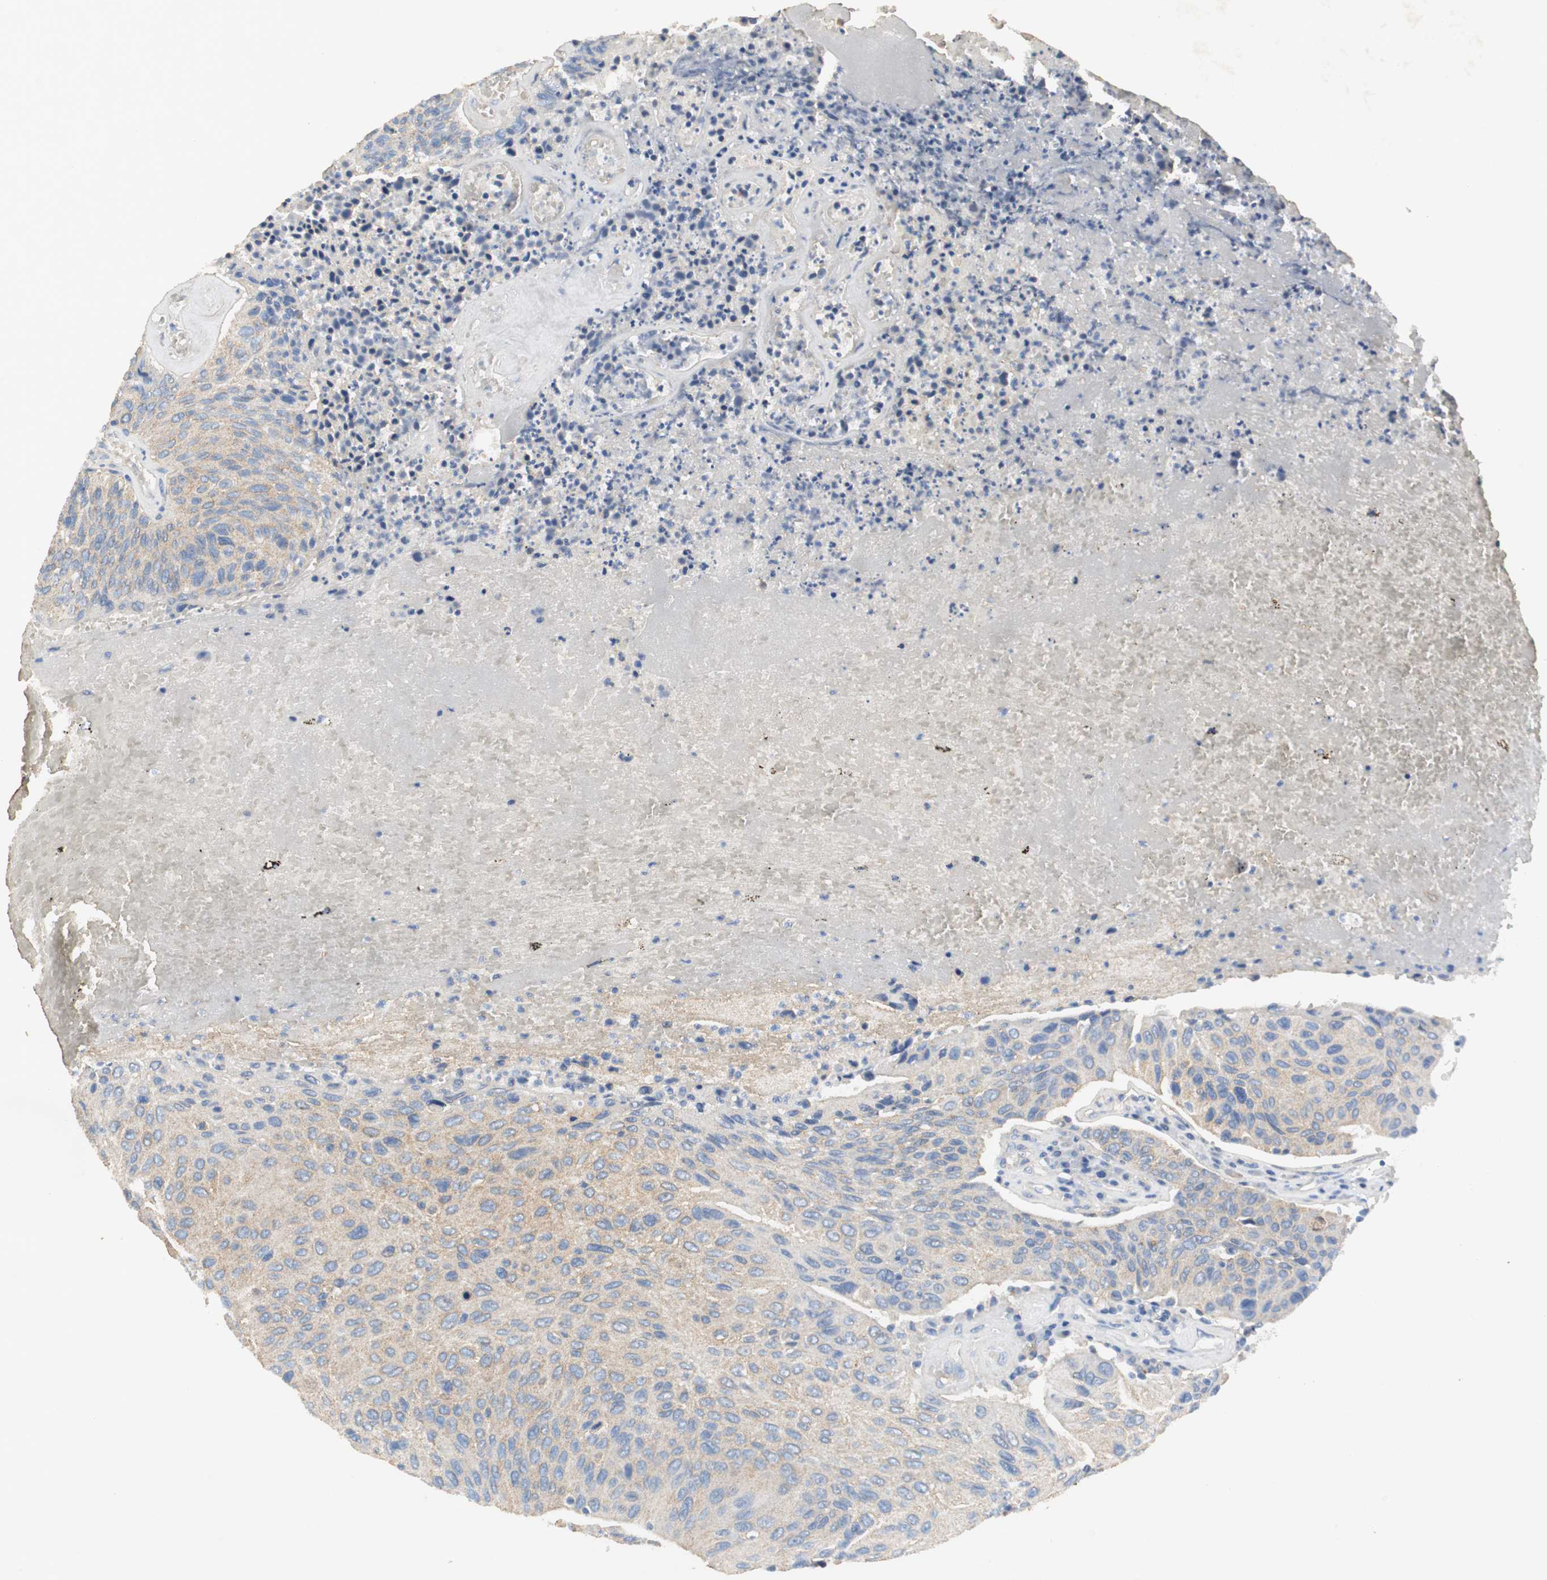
{"staining": {"intensity": "weak", "quantity": "25%-75%", "location": "cytoplasmic/membranous"}, "tissue": "urothelial cancer", "cell_type": "Tumor cells", "image_type": "cancer", "snomed": [{"axis": "morphology", "description": "Urothelial carcinoma, High grade"}, {"axis": "topography", "description": "Urinary bladder"}], "caption": "Protein expression analysis of human urothelial cancer reveals weak cytoplasmic/membranous expression in about 25%-75% of tumor cells. The staining is performed using DAB (3,3'-diaminobenzidine) brown chromogen to label protein expression. The nuclei are counter-stained blue using hematoxylin.", "gene": "VBP1", "patient": {"sex": "male", "age": 66}}